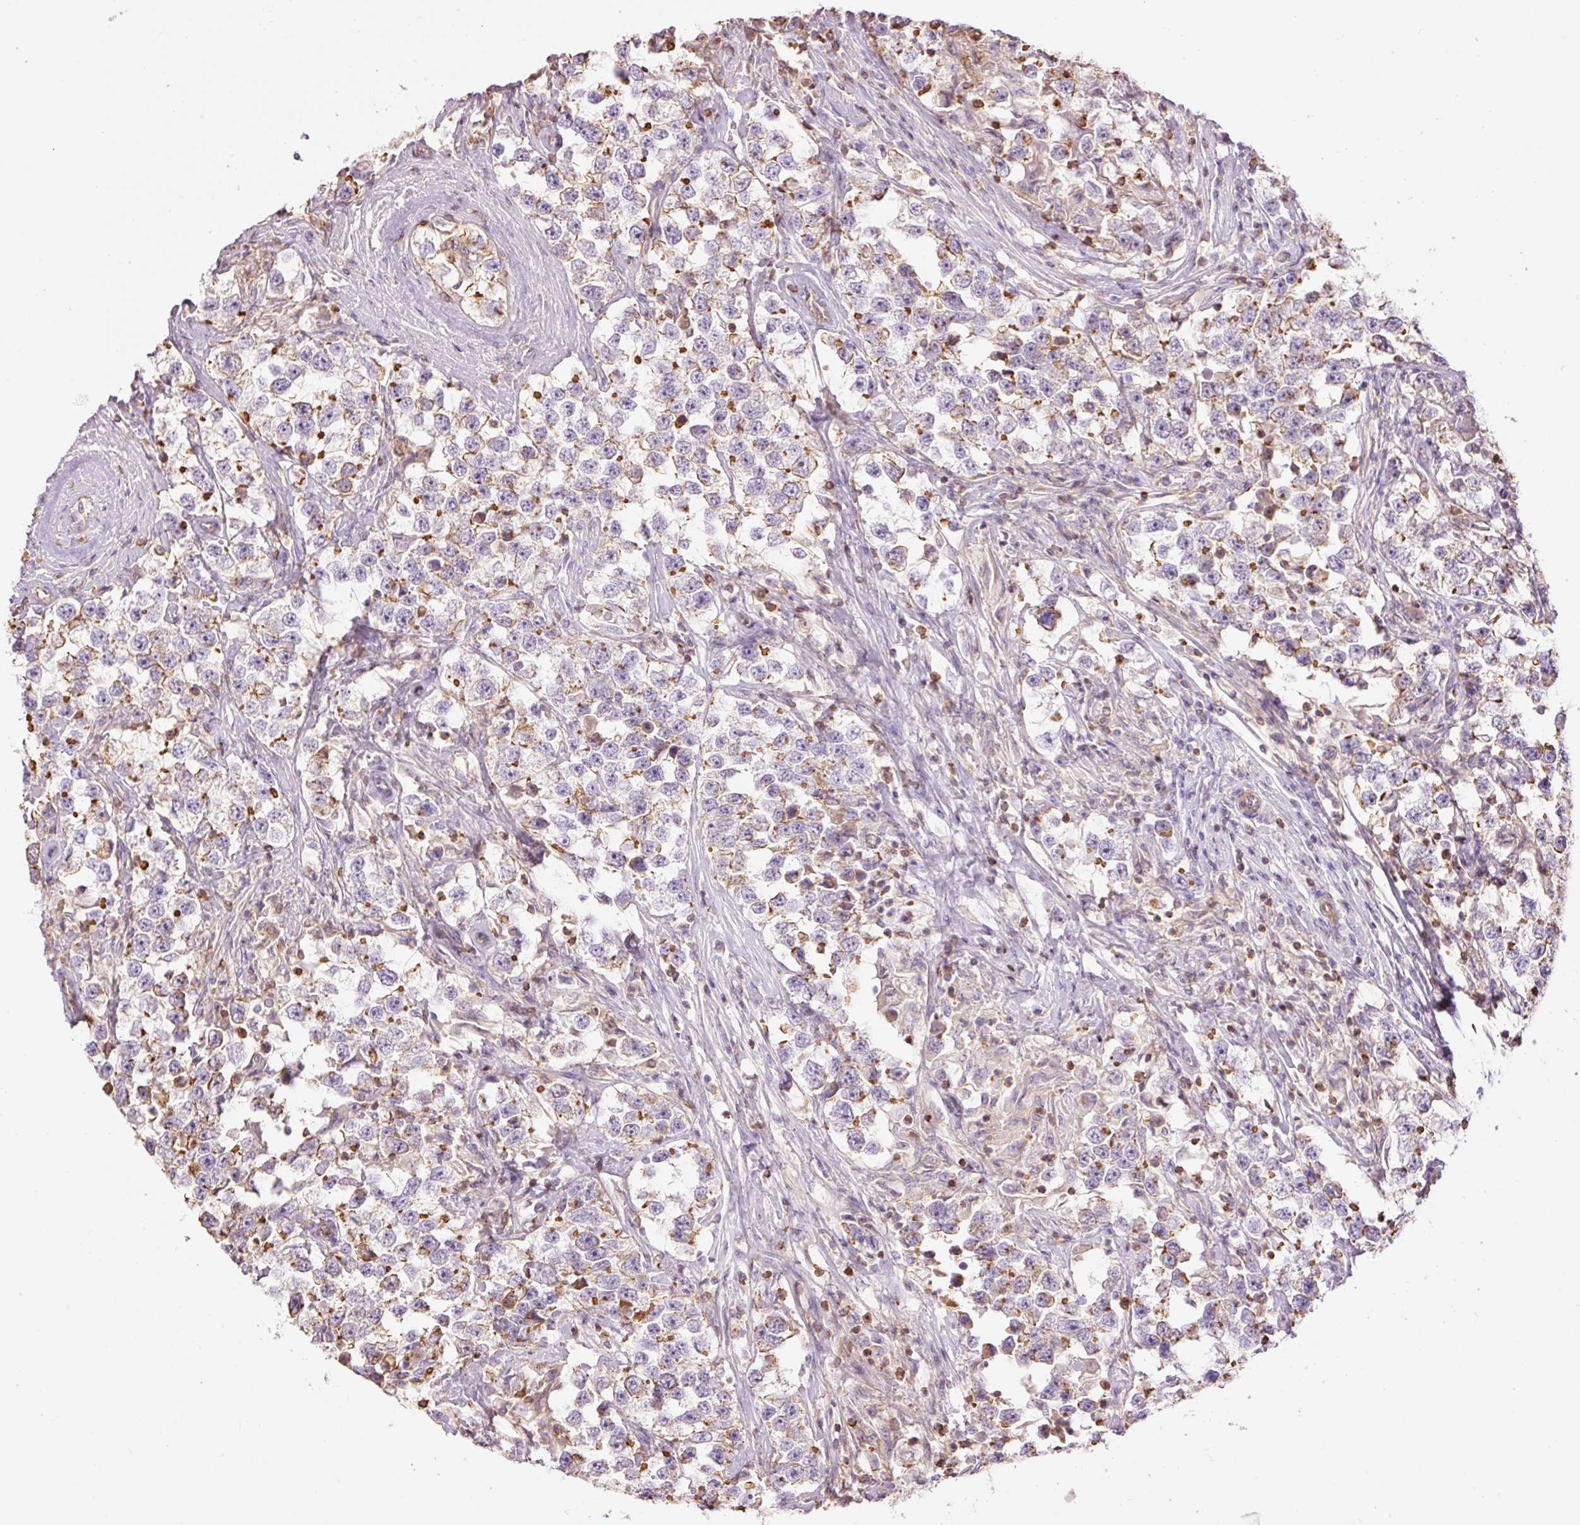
{"staining": {"intensity": "weak", "quantity": "25%-75%", "location": "cytoplasmic/membranous"}, "tissue": "testis cancer", "cell_type": "Tumor cells", "image_type": "cancer", "snomed": [{"axis": "morphology", "description": "Seminoma, NOS"}, {"axis": "topography", "description": "Testis"}], "caption": "High-magnification brightfield microscopy of testis cancer stained with DAB (3,3'-diaminobenzidine) (brown) and counterstained with hematoxylin (blue). tumor cells exhibit weak cytoplasmic/membranous staining is appreciated in about25%-75% of cells.", "gene": "PPP1R1B", "patient": {"sex": "male", "age": 46}}